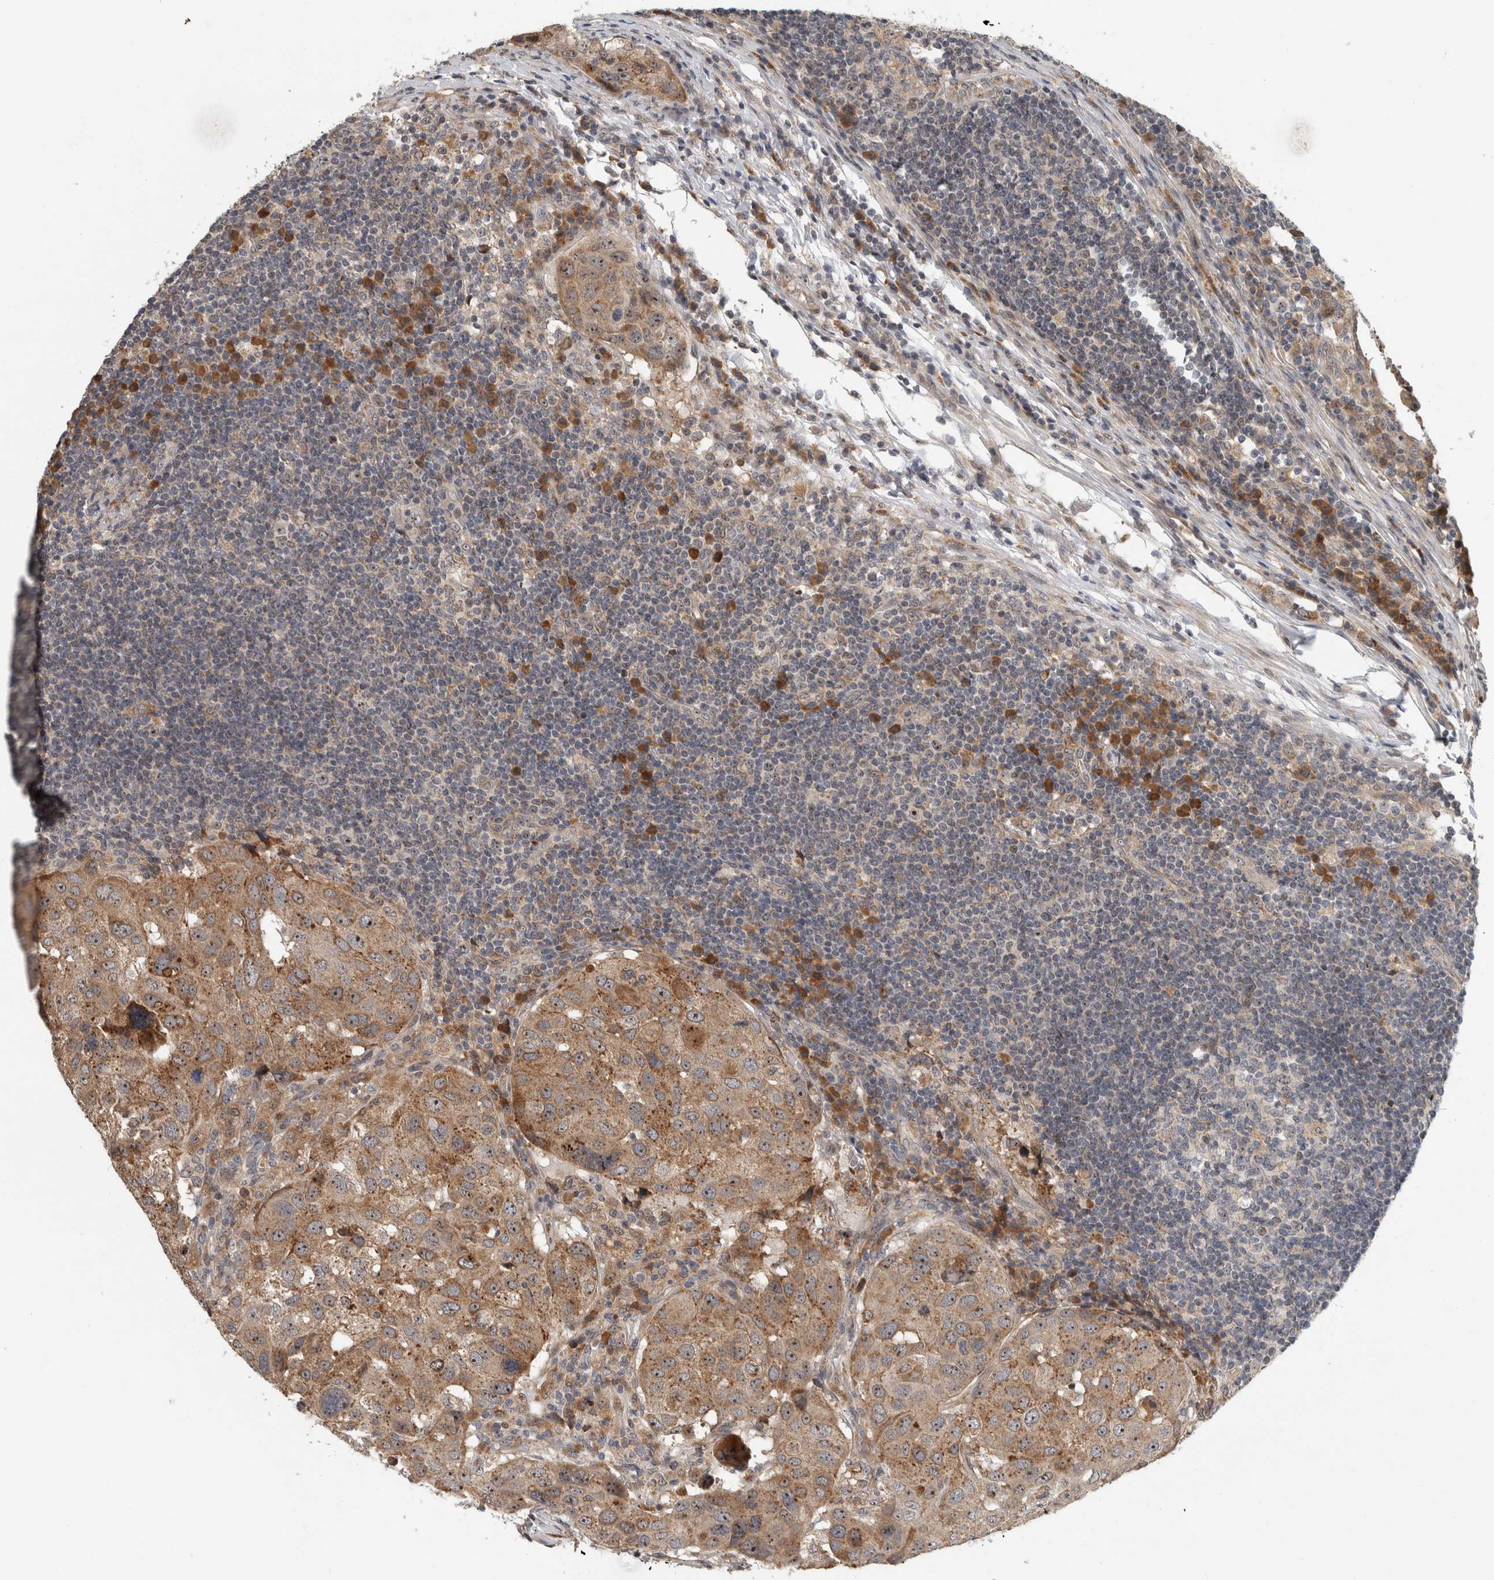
{"staining": {"intensity": "moderate", "quantity": ">75%", "location": "cytoplasmic/membranous,nuclear"}, "tissue": "urothelial cancer", "cell_type": "Tumor cells", "image_type": "cancer", "snomed": [{"axis": "morphology", "description": "Urothelial carcinoma, High grade"}, {"axis": "topography", "description": "Lymph node"}, {"axis": "topography", "description": "Urinary bladder"}], "caption": "This image shows urothelial cancer stained with immunohistochemistry to label a protein in brown. The cytoplasmic/membranous and nuclear of tumor cells show moderate positivity for the protein. Nuclei are counter-stained blue.", "gene": "GPR137B", "patient": {"sex": "male", "age": 51}}